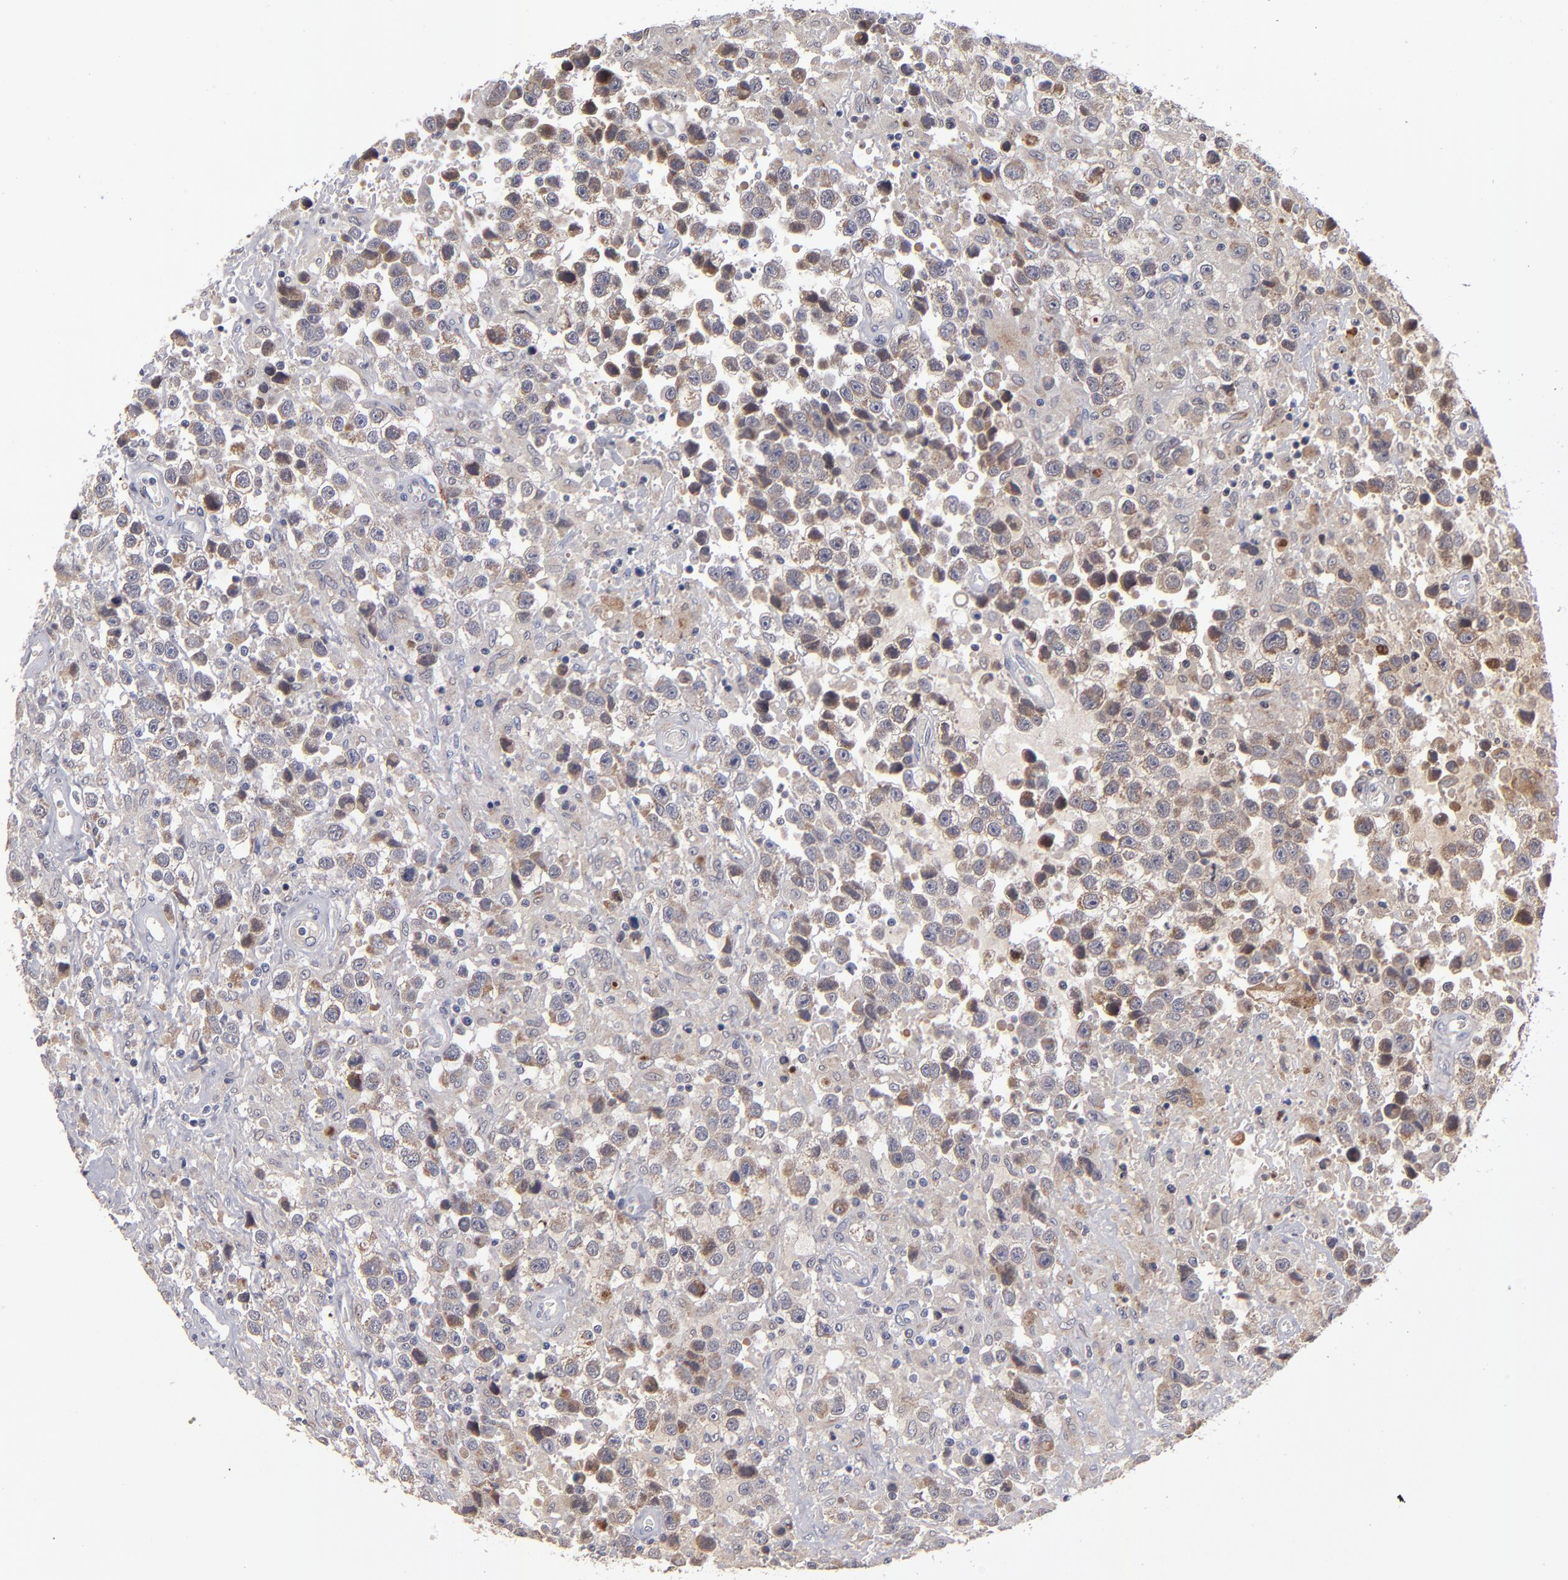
{"staining": {"intensity": "weak", "quantity": "25%-75%", "location": "cytoplasmic/membranous"}, "tissue": "testis cancer", "cell_type": "Tumor cells", "image_type": "cancer", "snomed": [{"axis": "morphology", "description": "Seminoma, NOS"}, {"axis": "topography", "description": "Testis"}], "caption": "IHC micrograph of human testis seminoma stained for a protein (brown), which exhibits low levels of weak cytoplasmic/membranous expression in about 25%-75% of tumor cells.", "gene": "EXD2", "patient": {"sex": "male", "age": 43}}